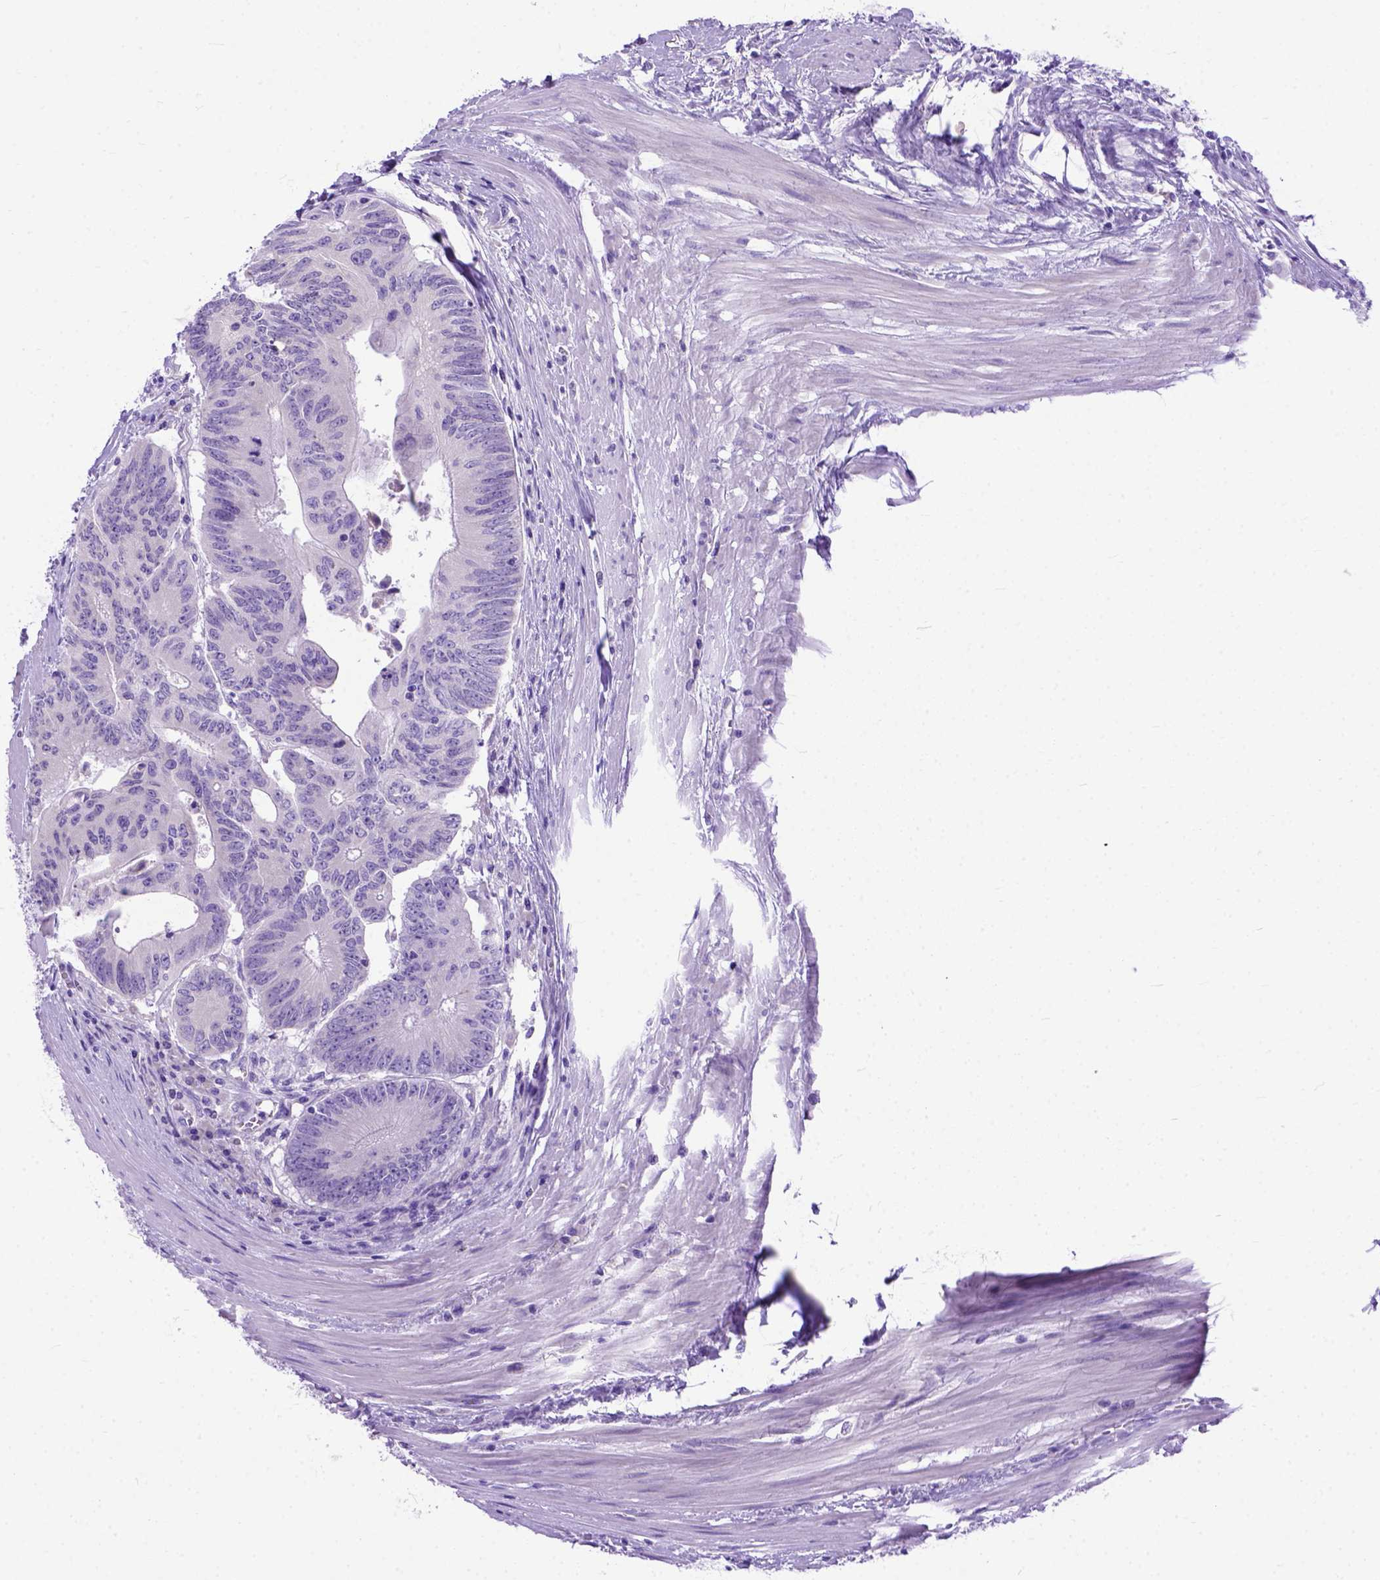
{"staining": {"intensity": "negative", "quantity": "none", "location": "none"}, "tissue": "colorectal cancer", "cell_type": "Tumor cells", "image_type": "cancer", "snomed": [{"axis": "morphology", "description": "Adenocarcinoma, NOS"}, {"axis": "topography", "description": "Rectum"}], "caption": "There is no significant expression in tumor cells of colorectal adenocarcinoma.", "gene": "ODAD3", "patient": {"sex": "male", "age": 59}}